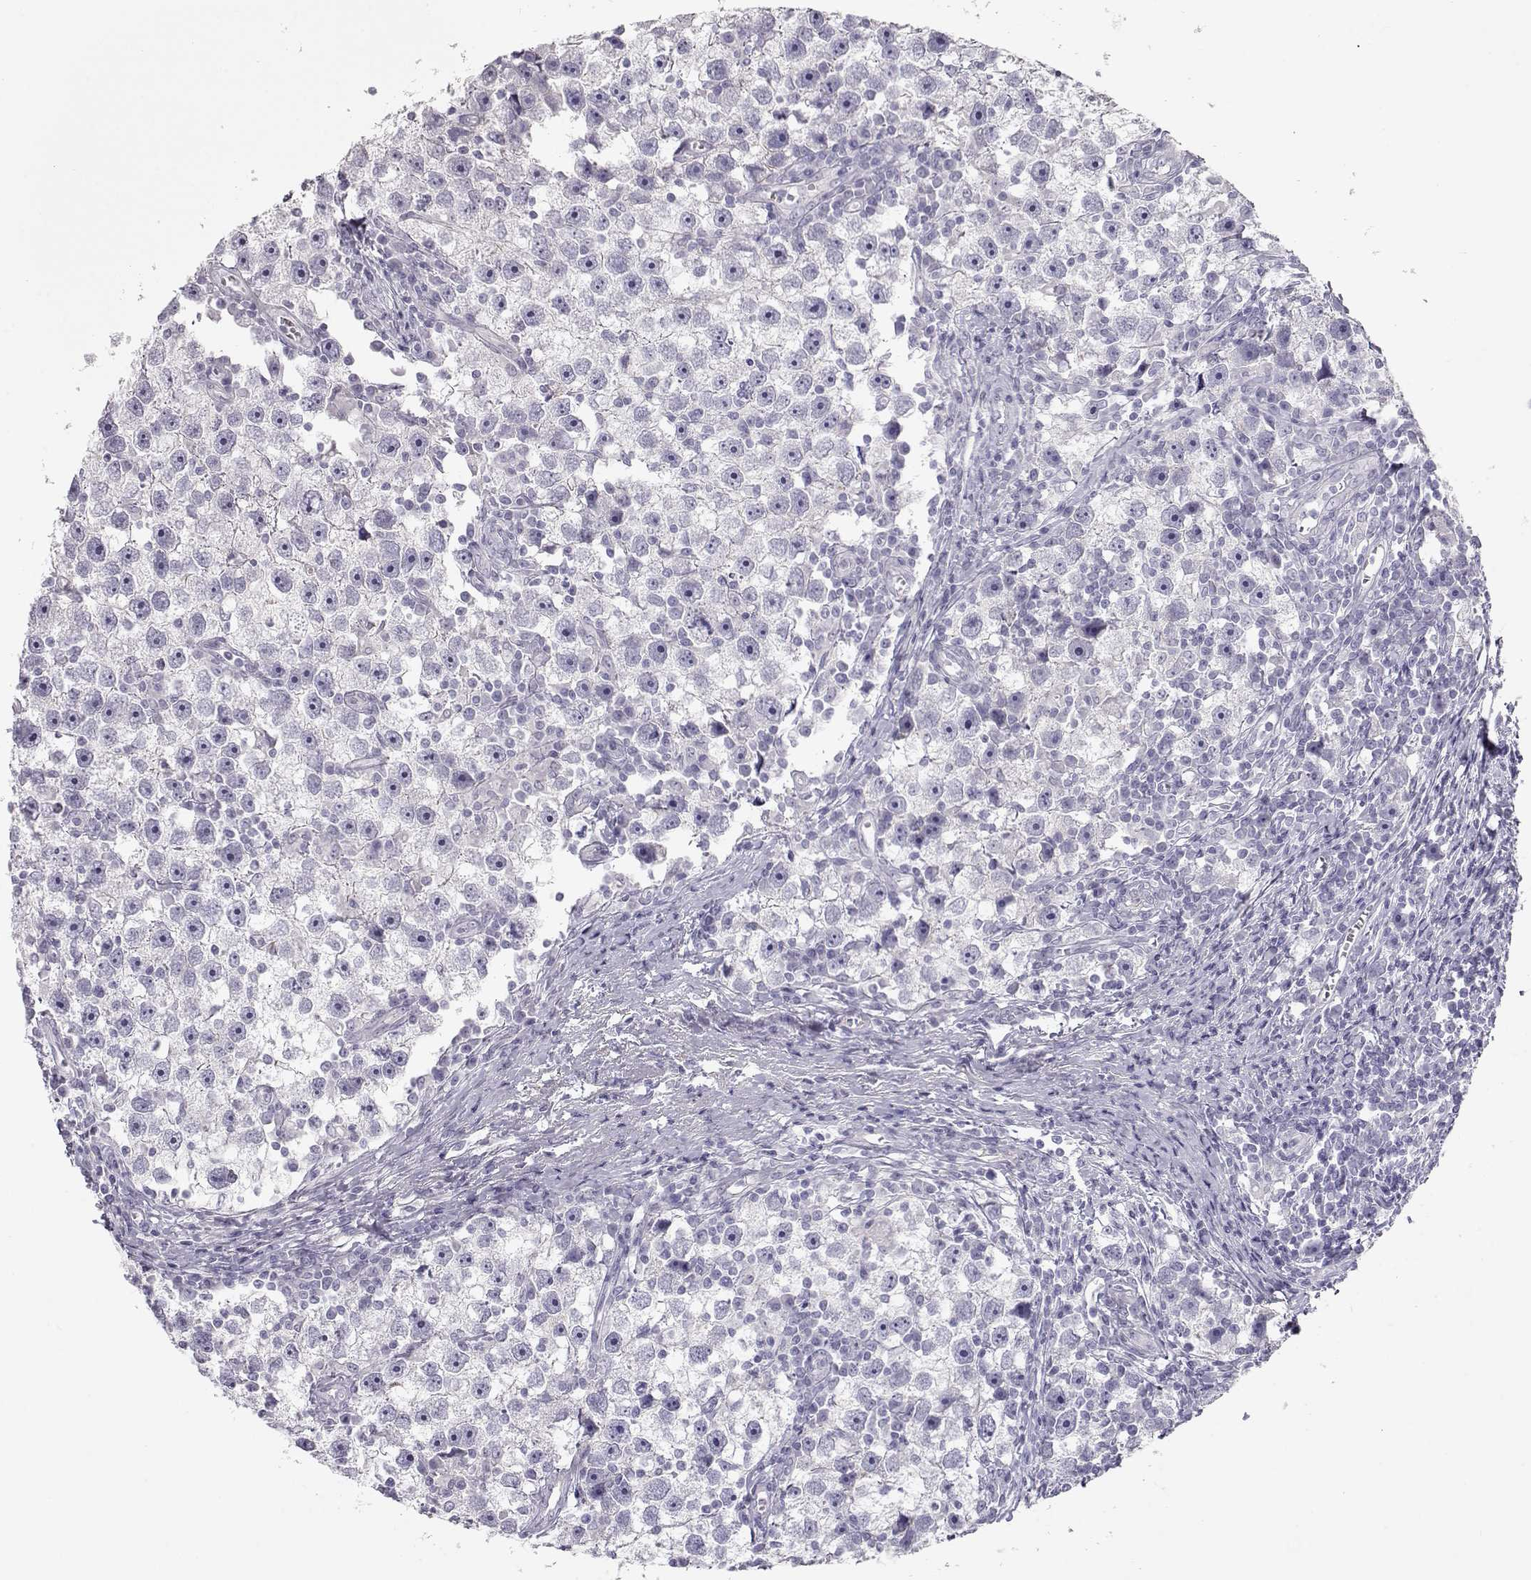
{"staining": {"intensity": "negative", "quantity": "none", "location": "none"}, "tissue": "testis cancer", "cell_type": "Tumor cells", "image_type": "cancer", "snomed": [{"axis": "morphology", "description": "Seminoma, NOS"}, {"axis": "topography", "description": "Testis"}], "caption": "A histopathology image of testis seminoma stained for a protein demonstrates no brown staining in tumor cells.", "gene": "SLITRK3", "patient": {"sex": "male", "age": 30}}